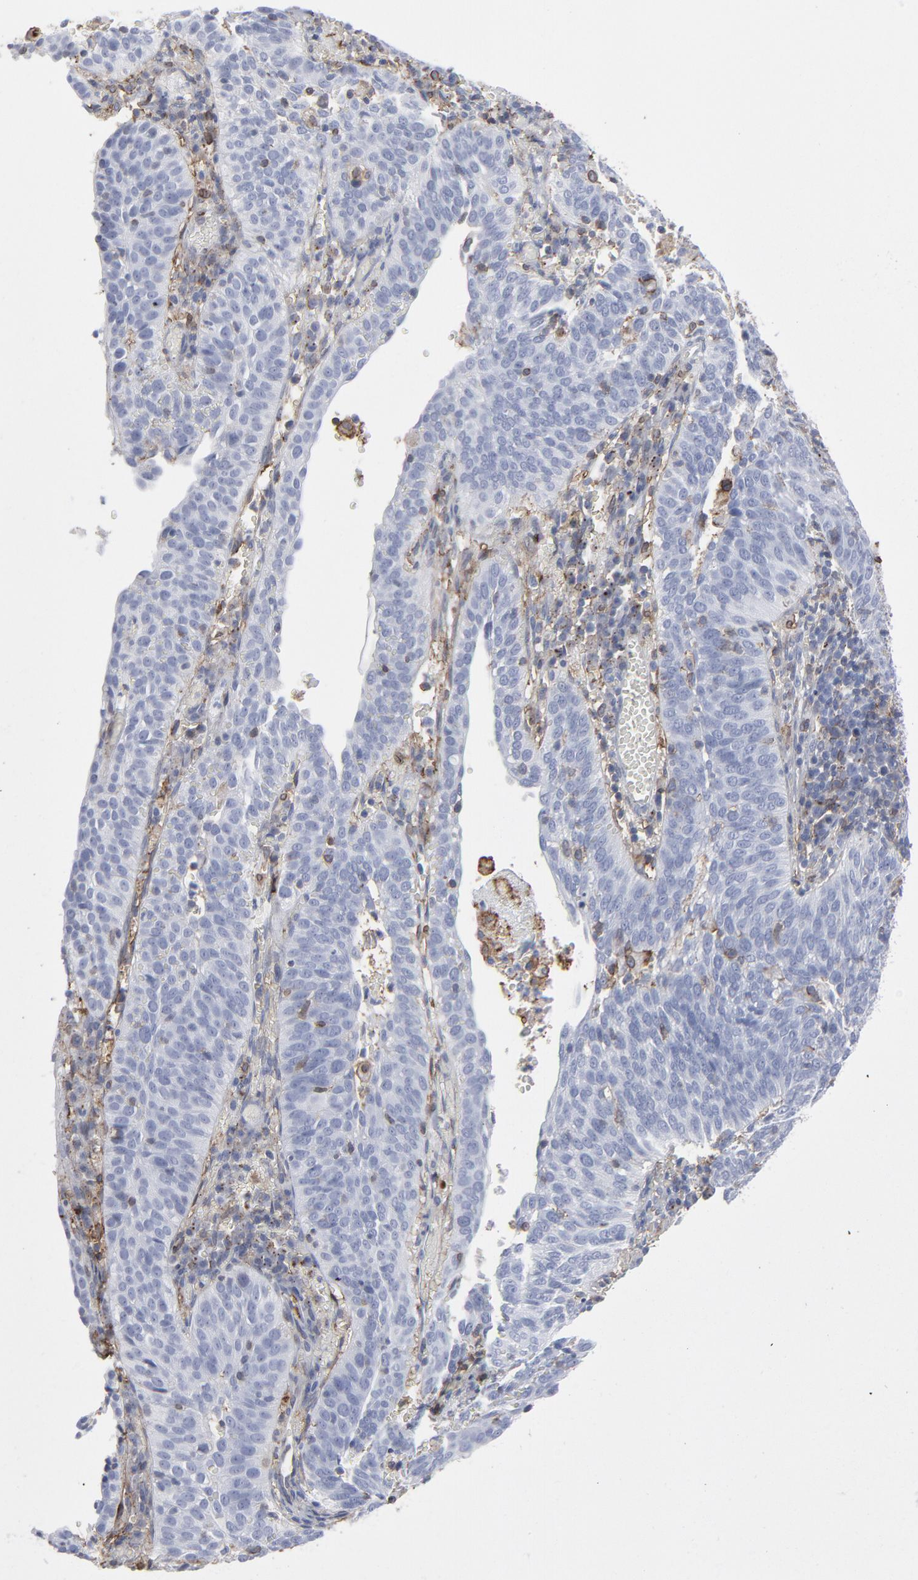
{"staining": {"intensity": "weak", "quantity": "<25%", "location": "cytoplasmic/membranous"}, "tissue": "cervical cancer", "cell_type": "Tumor cells", "image_type": "cancer", "snomed": [{"axis": "morphology", "description": "Squamous cell carcinoma, NOS"}, {"axis": "topography", "description": "Cervix"}], "caption": "Immunohistochemistry histopathology image of neoplastic tissue: human cervical cancer (squamous cell carcinoma) stained with DAB exhibits no significant protein expression in tumor cells.", "gene": "ANXA5", "patient": {"sex": "female", "age": 39}}